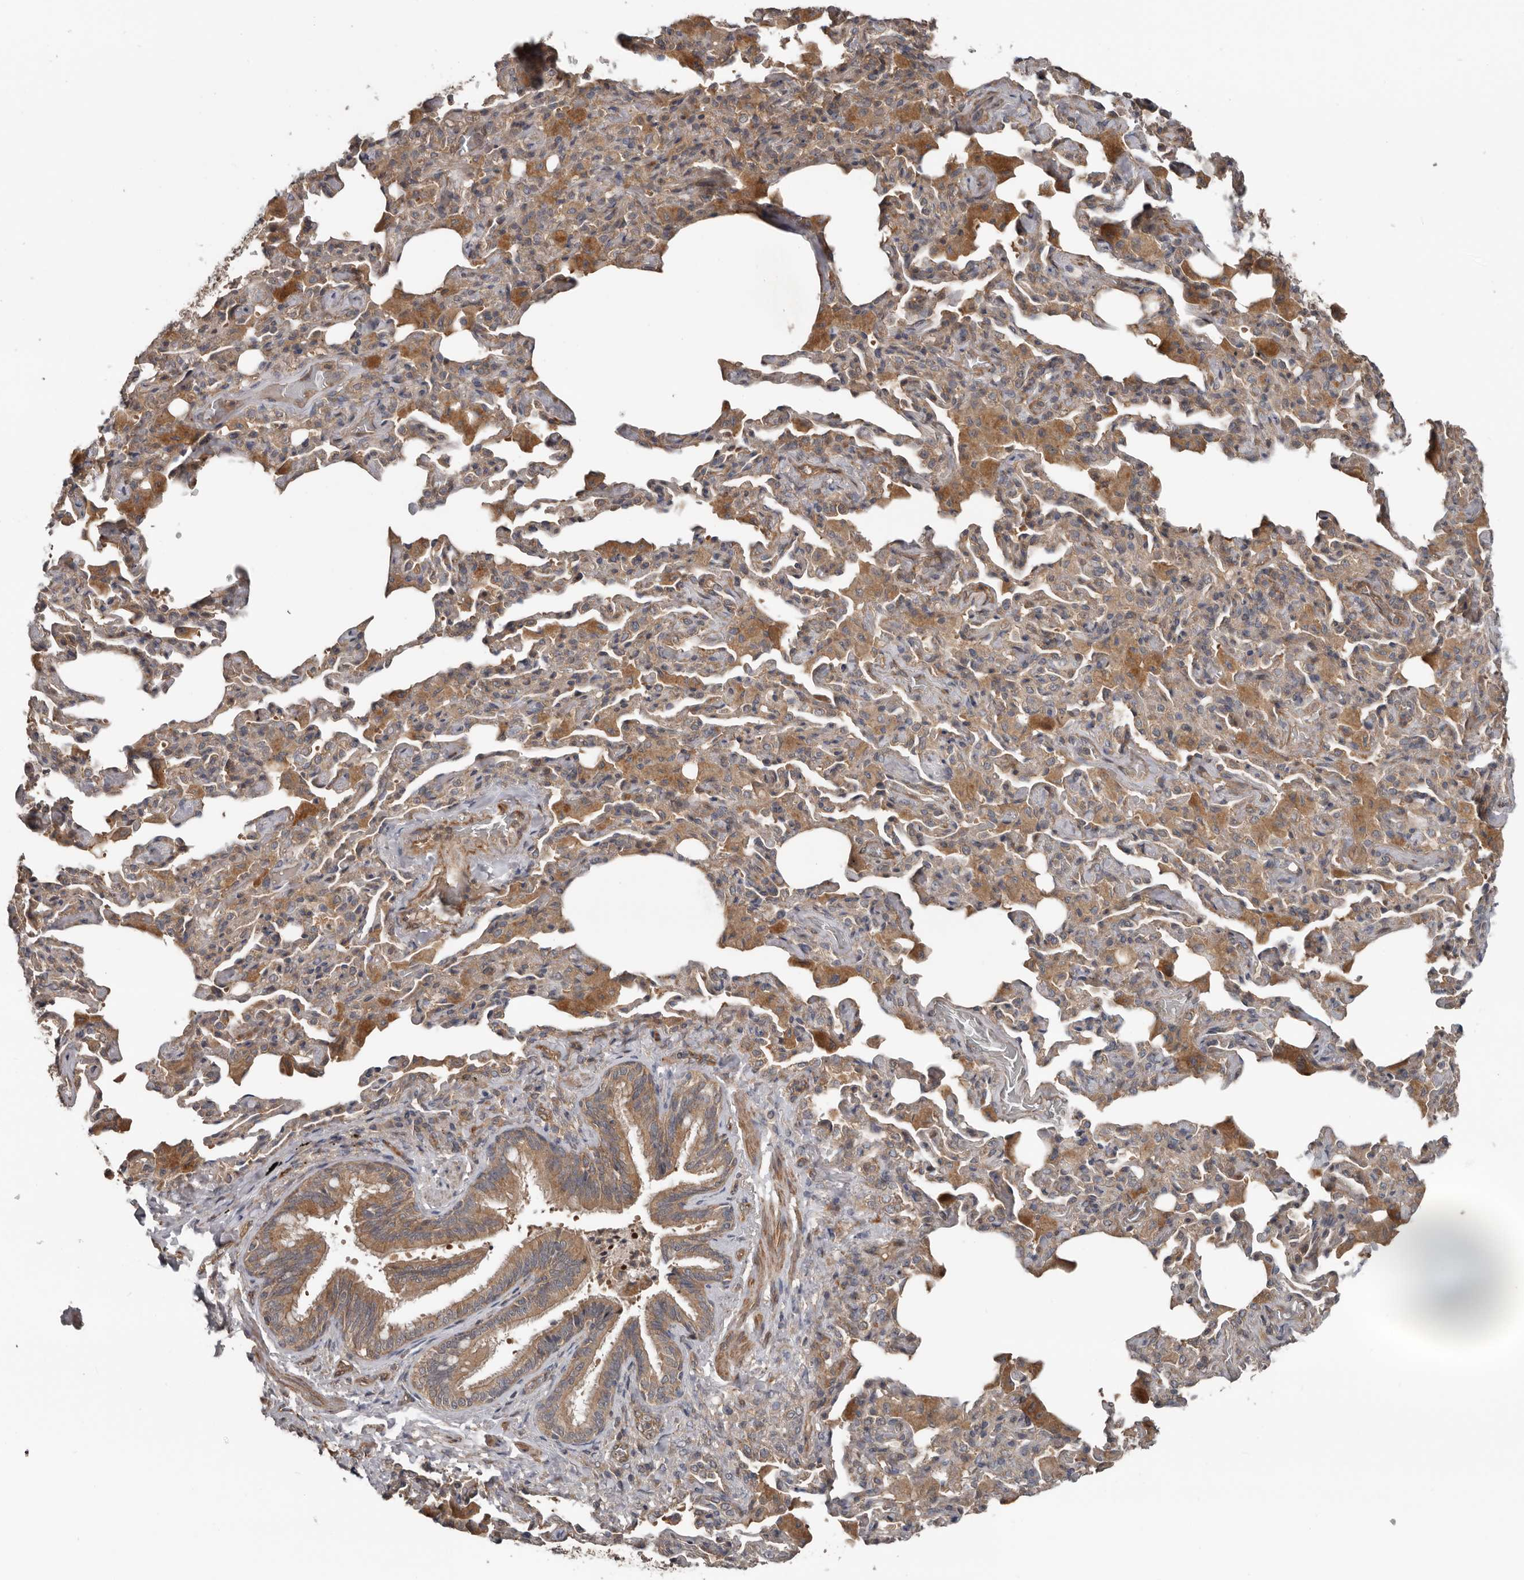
{"staining": {"intensity": "moderate", "quantity": ">75%", "location": "cytoplasmic/membranous"}, "tissue": "bronchus", "cell_type": "Respiratory epithelial cells", "image_type": "normal", "snomed": [{"axis": "morphology", "description": "Normal tissue, NOS"}, {"axis": "morphology", "description": "Inflammation, NOS"}, {"axis": "topography", "description": "Lung"}], "caption": "Protein analysis of unremarkable bronchus displays moderate cytoplasmic/membranous expression in approximately >75% of respiratory epithelial cells.", "gene": "DNAJB4", "patient": {"sex": "female", "age": 46}}